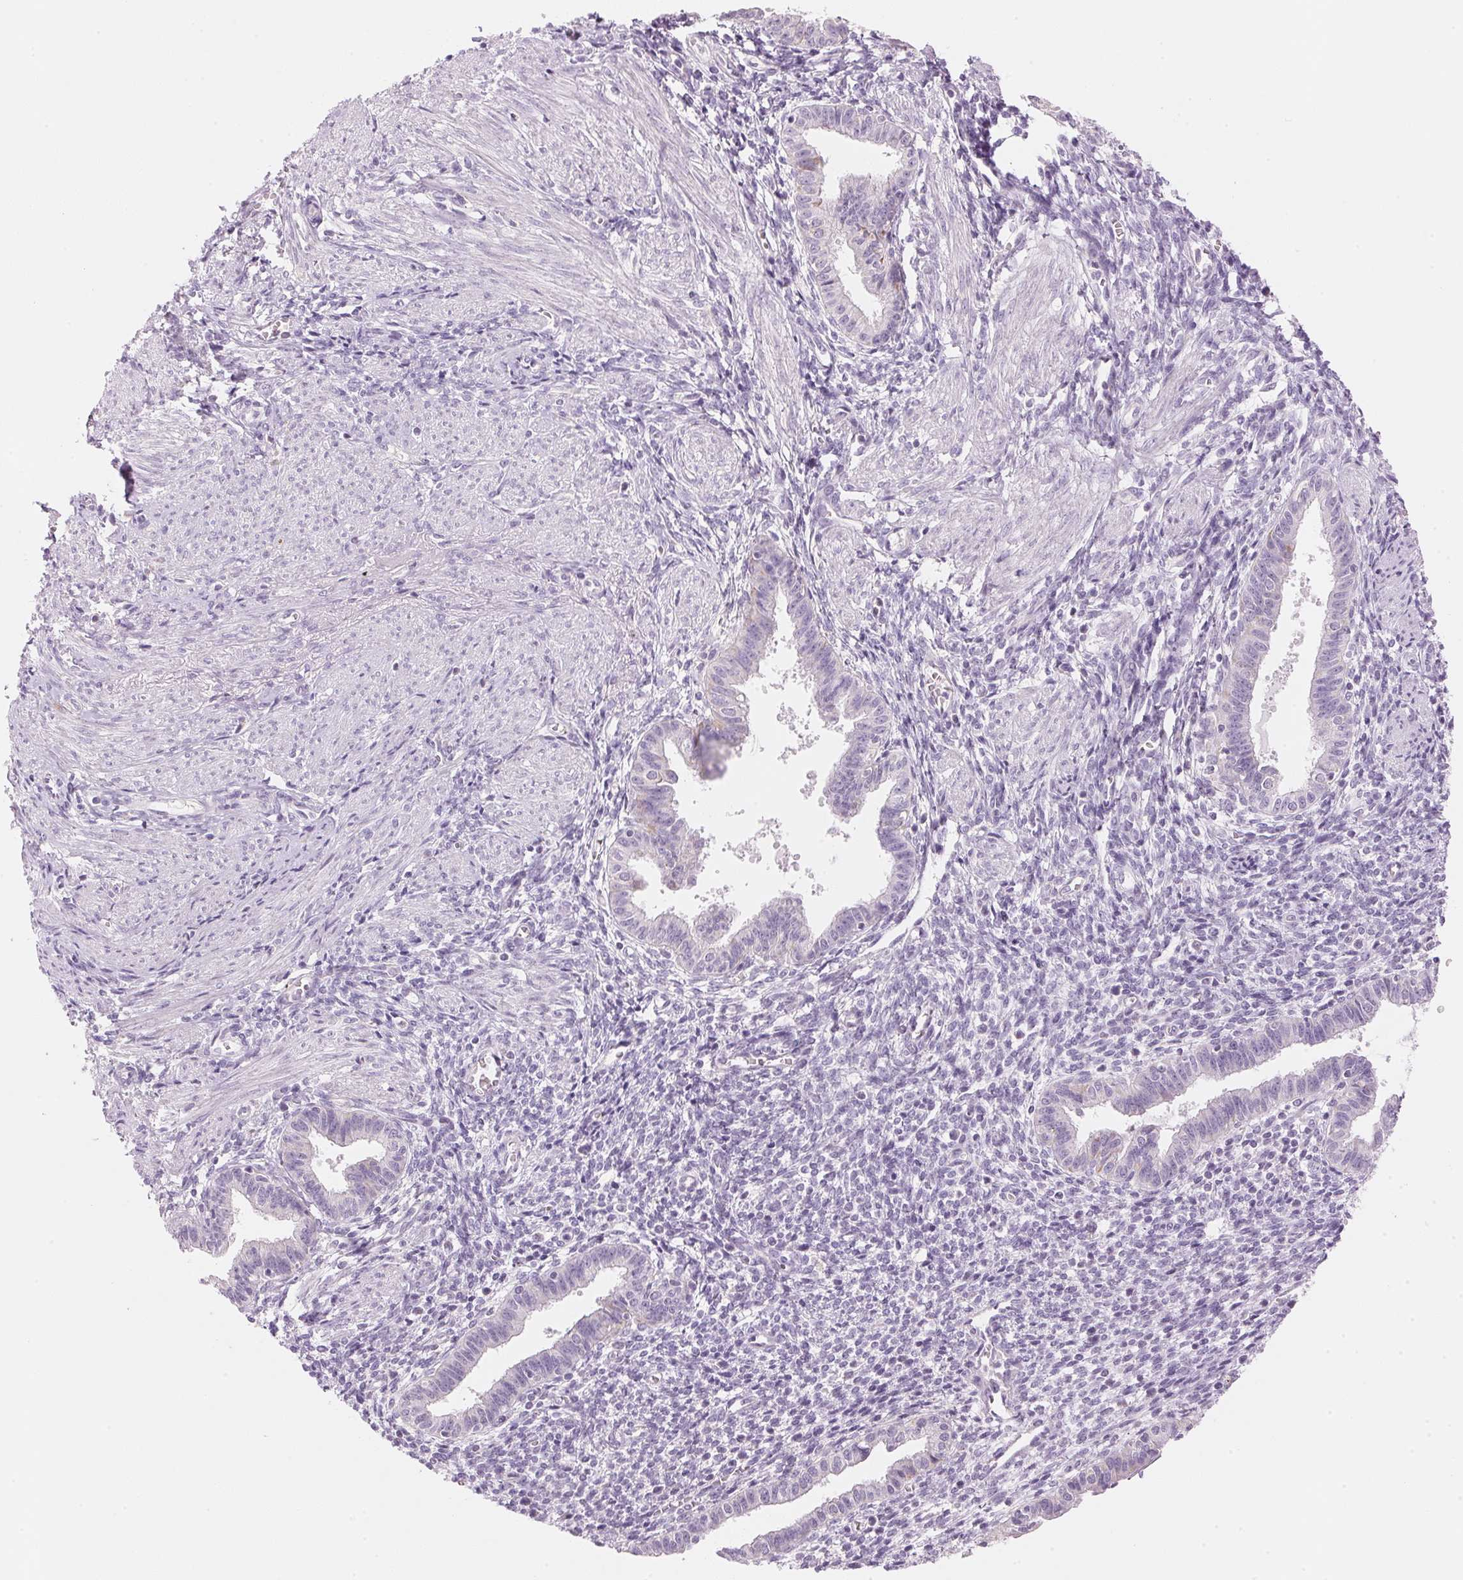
{"staining": {"intensity": "negative", "quantity": "none", "location": "none"}, "tissue": "endometrium", "cell_type": "Cells in endometrial stroma", "image_type": "normal", "snomed": [{"axis": "morphology", "description": "Normal tissue, NOS"}, {"axis": "topography", "description": "Endometrium"}], "caption": "Immunohistochemical staining of unremarkable human endometrium demonstrates no significant expression in cells in endometrial stroma. (DAB immunohistochemistry with hematoxylin counter stain).", "gene": "CYP11B1", "patient": {"sex": "female", "age": 37}}